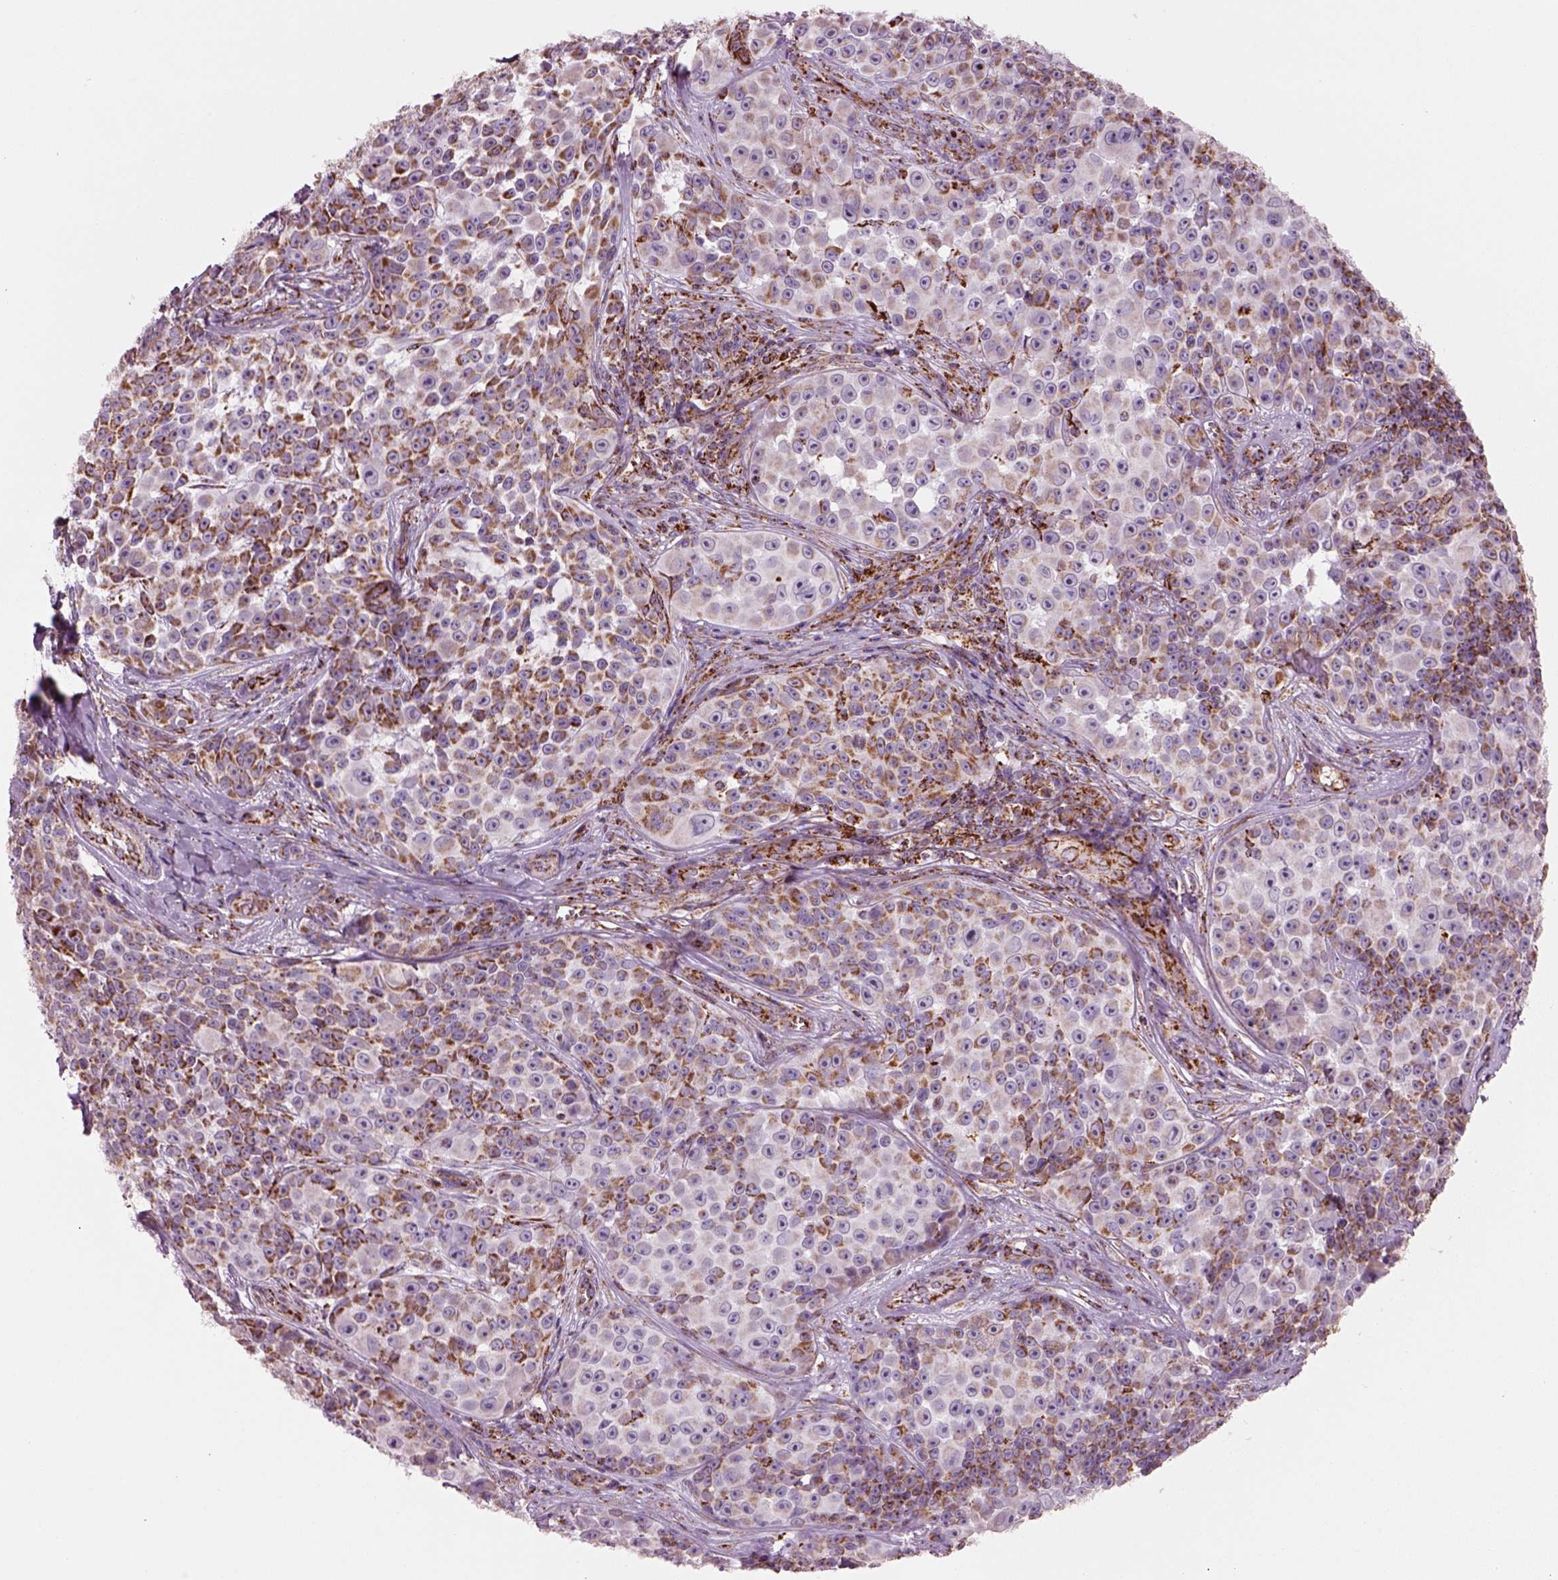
{"staining": {"intensity": "moderate", "quantity": ">75%", "location": "cytoplasmic/membranous"}, "tissue": "melanoma", "cell_type": "Tumor cells", "image_type": "cancer", "snomed": [{"axis": "morphology", "description": "Malignant melanoma, NOS"}, {"axis": "topography", "description": "Skin"}], "caption": "This is a histology image of IHC staining of melanoma, which shows moderate positivity in the cytoplasmic/membranous of tumor cells.", "gene": "SLC25A24", "patient": {"sex": "female", "age": 88}}